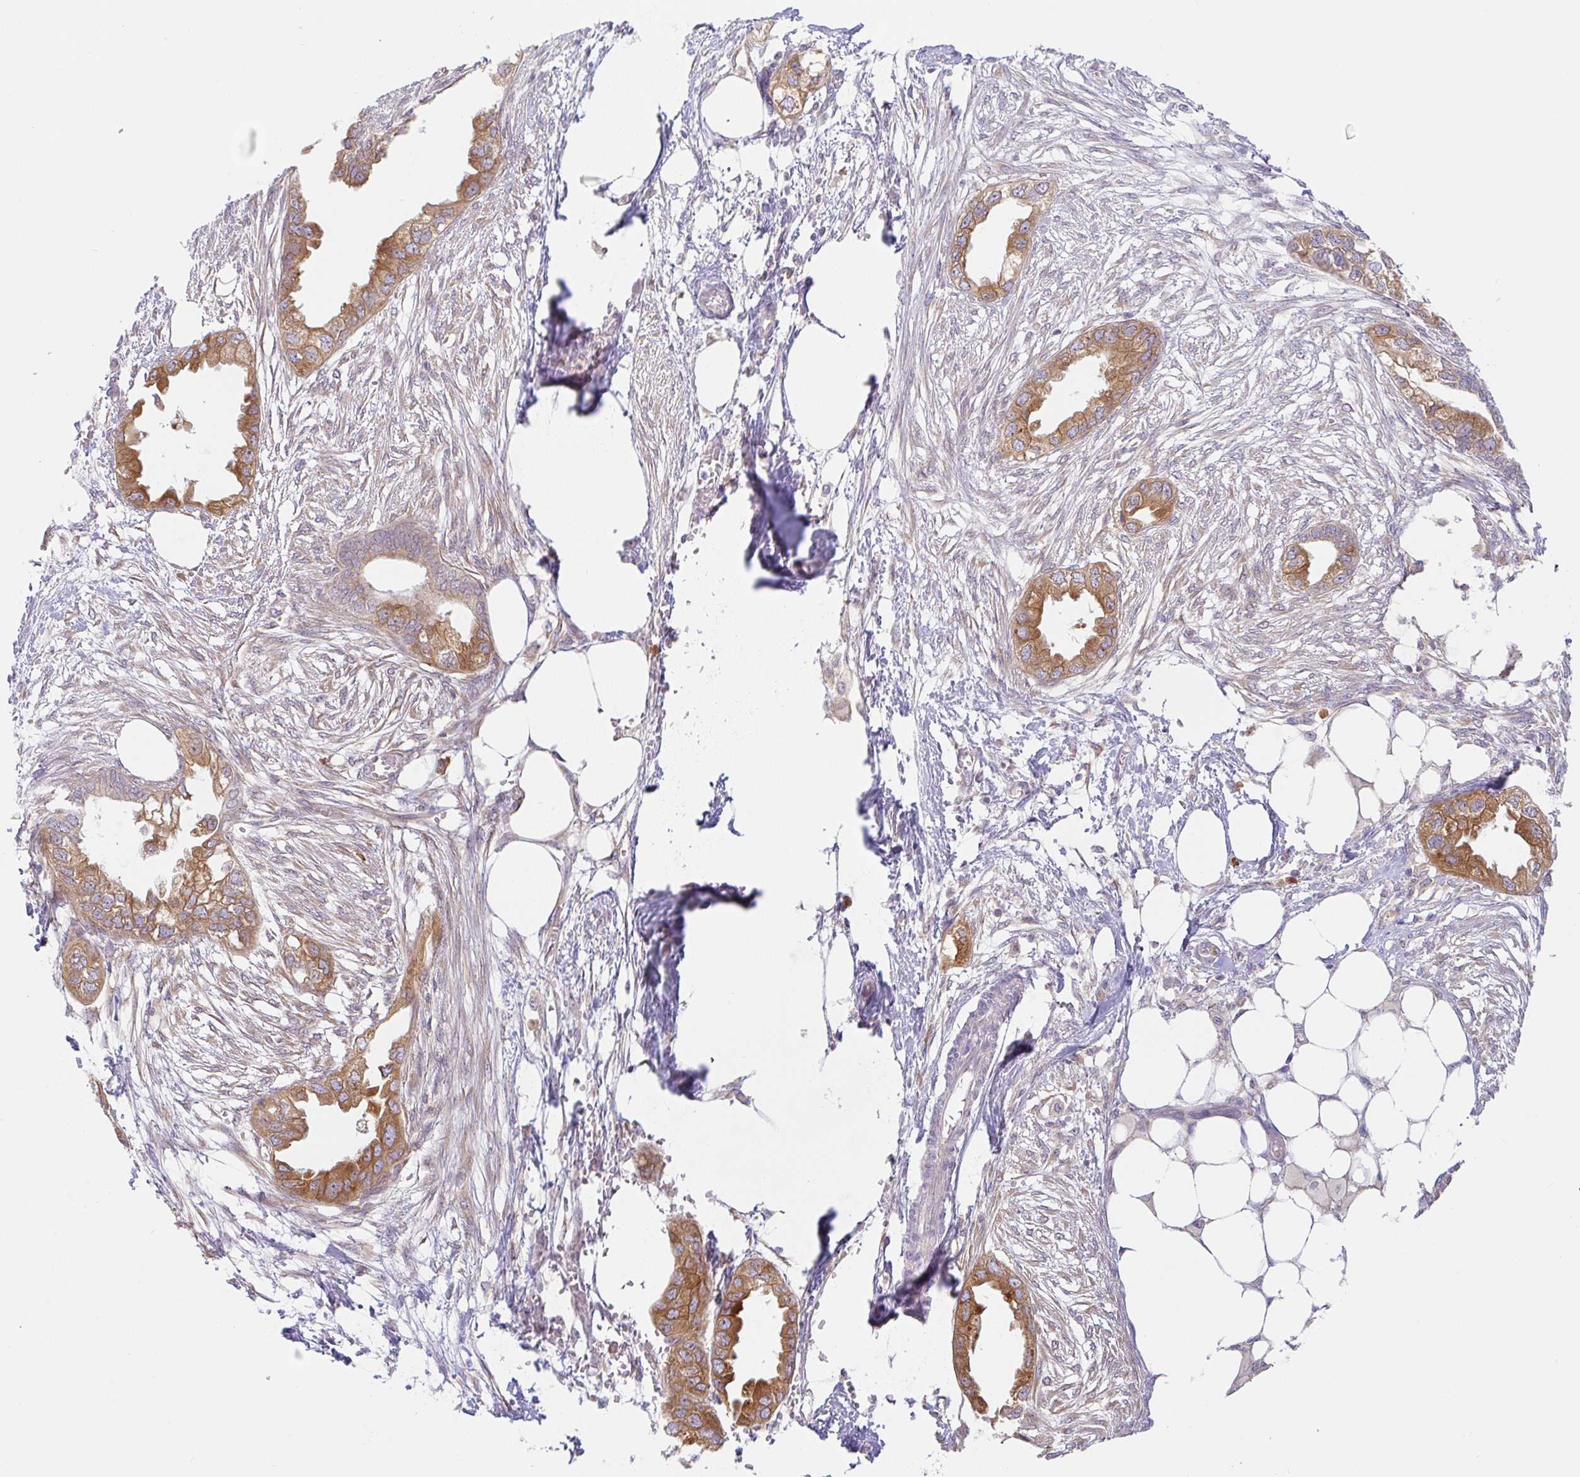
{"staining": {"intensity": "moderate", "quantity": ">75%", "location": "cytoplasmic/membranous"}, "tissue": "endometrial cancer", "cell_type": "Tumor cells", "image_type": "cancer", "snomed": [{"axis": "morphology", "description": "Adenocarcinoma, NOS"}, {"axis": "morphology", "description": "Adenocarcinoma, metastatic, NOS"}, {"axis": "topography", "description": "Adipose tissue"}, {"axis": "topography", "description": "Endometrium"}], "caption": "About >75% of tumor cells in human endometrial cancer (metastatic adenocarcinoma) reveal moderate cytoplasmic/membranous protein positivity as visualized by brown immunohistochemical staining.", "gene": "DERL2", "patient": {"sex": "female", "age": 67}}